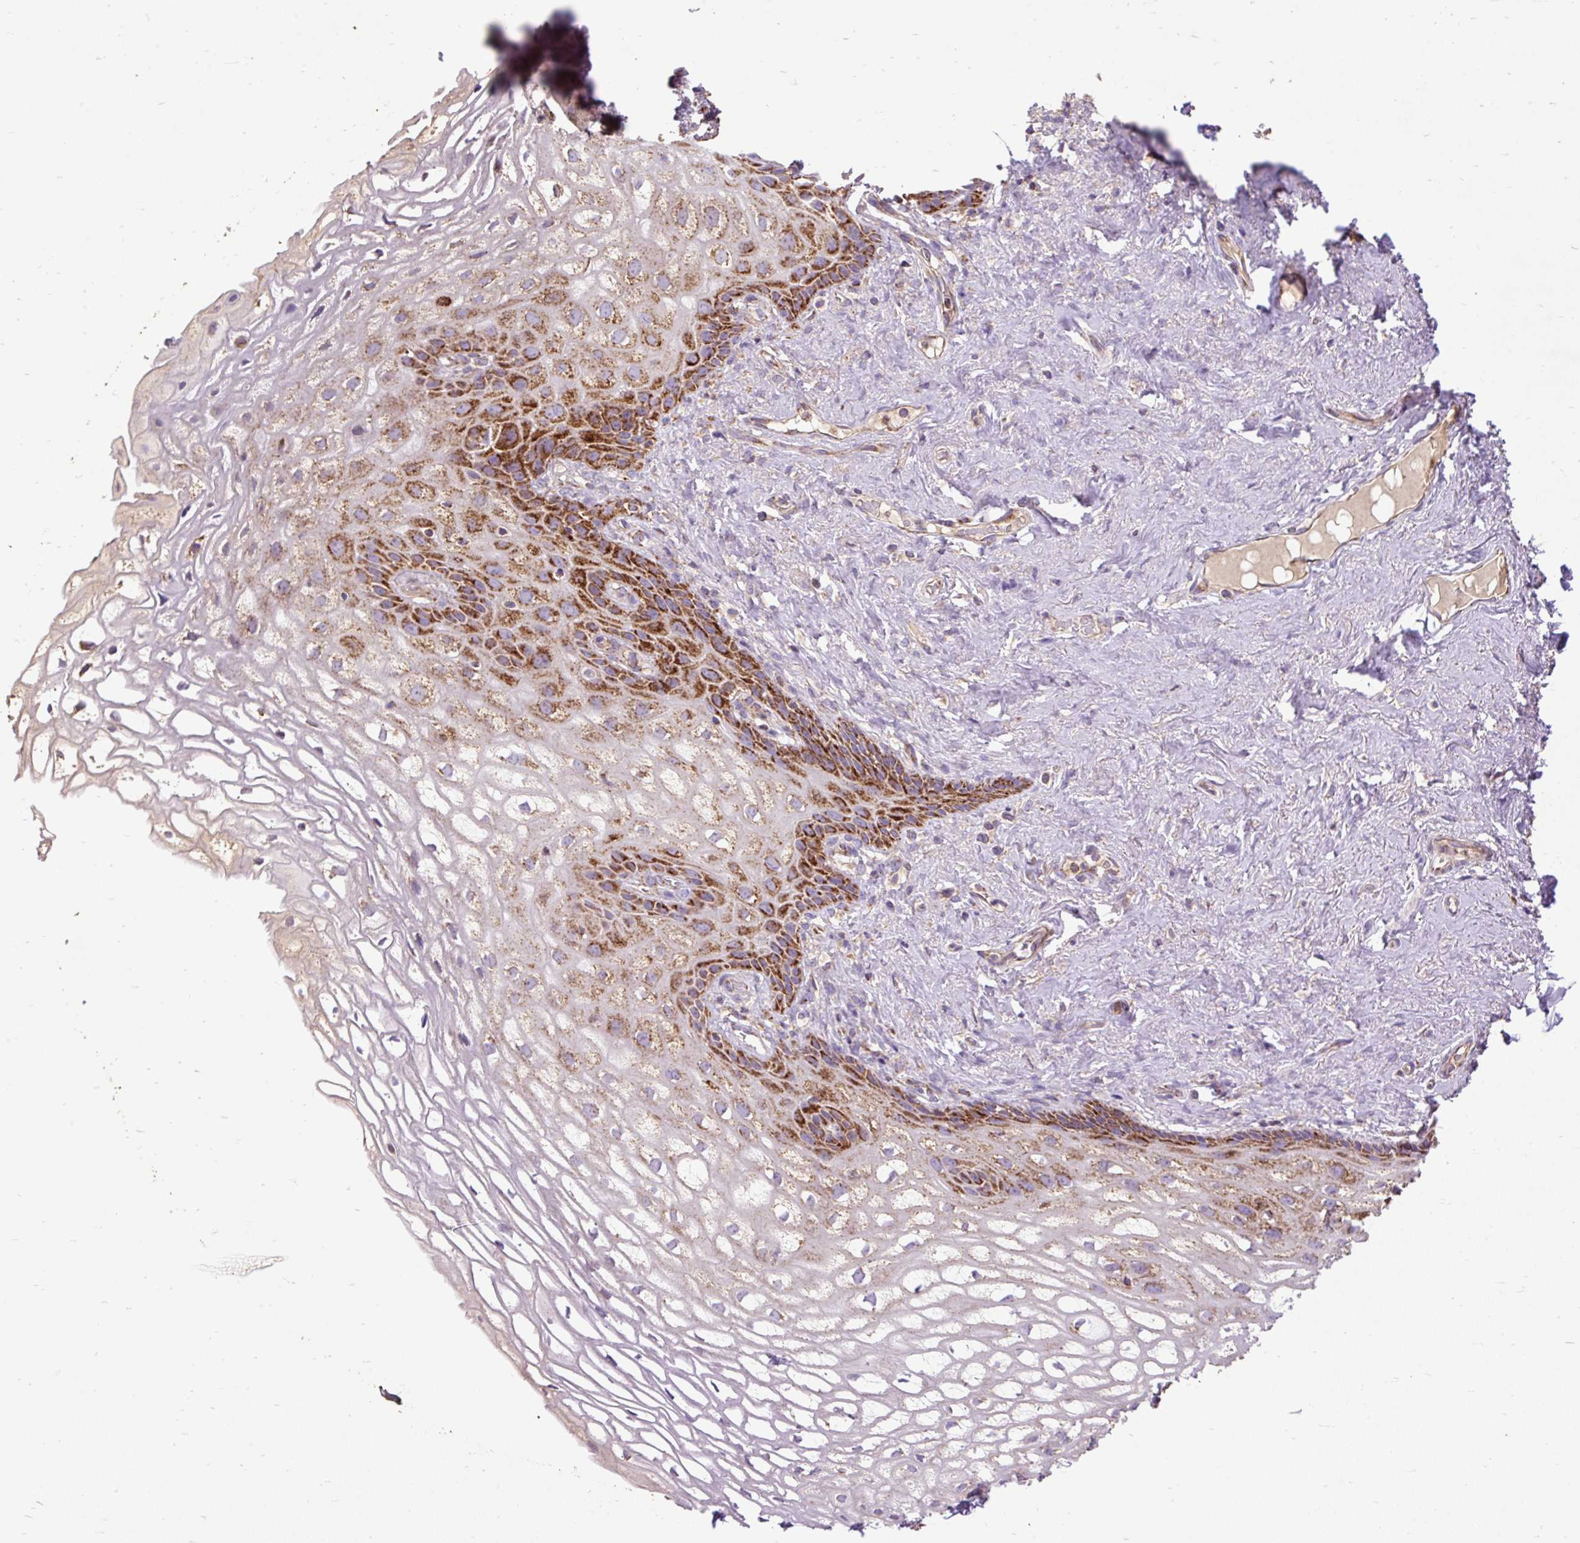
{"staining": {"intensity": "strong", "quantity": ">75%", "location": "cytoplasmic/membranous"}, "tissue": "vagina", "cell_type": "Squamous epithelial cells", "image_type": "normal", "snomed": [{"axis": "morphology", "description": "Normal tissue, NOS"}, {"axis": "morphology", "description": "Adenocarcinoma, NOS"}, {"axis": "topography", "description": "Rectum"}, {"axis": "topography", "description": "Vagina"}, {"axis": "topography", "description": "Peripheral nerve tissue"}], "caption": "The image reveals a brown stain indicating the presence of a protein in the cytoplasmic/membranous of squamous epithelial cells in vagina. (IHC, brightfield microscopy, high magnification).", "gene": "TOMM40", "patient": {"sex": "female", "age": 71}}